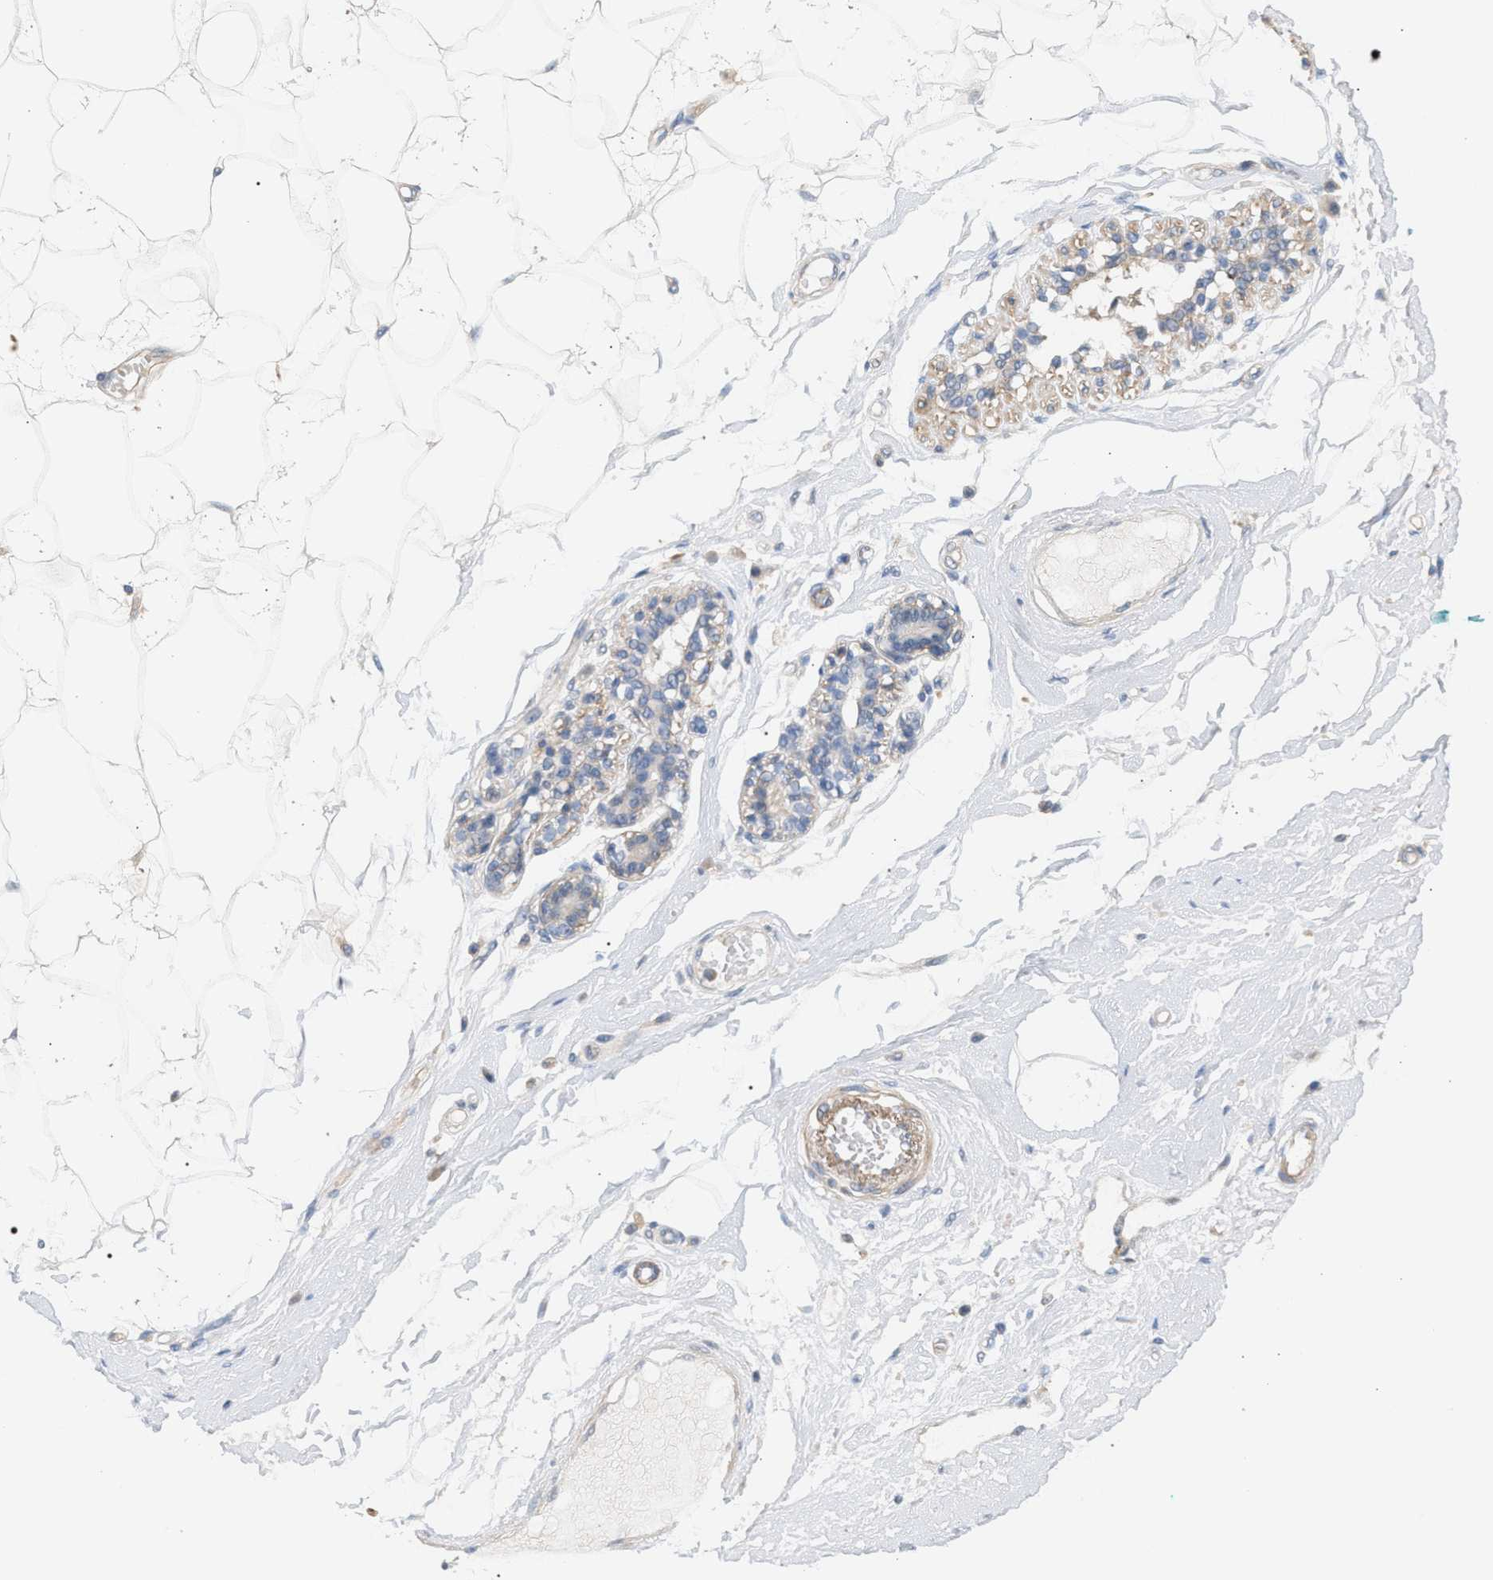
{"staining": {"intensity": "negative", "quantity": "none", "location": "none"}, "tissue": "breast", "cell_type": "Adipocytes", "image_type": "normal", "snomed": [{"axis": "morphology", "description": "Normal tissue, NOS"}, {"axis": "morphology", "description": "Lobular carcinoma"}, {"axis": "topography", "description": "Breast"}], "caption": "A histopathology image of breast stained for a protein shows no brown staining in adipocytes.", "gene": "LRCH1", "patient": {"sex": "female", "age": 59}}